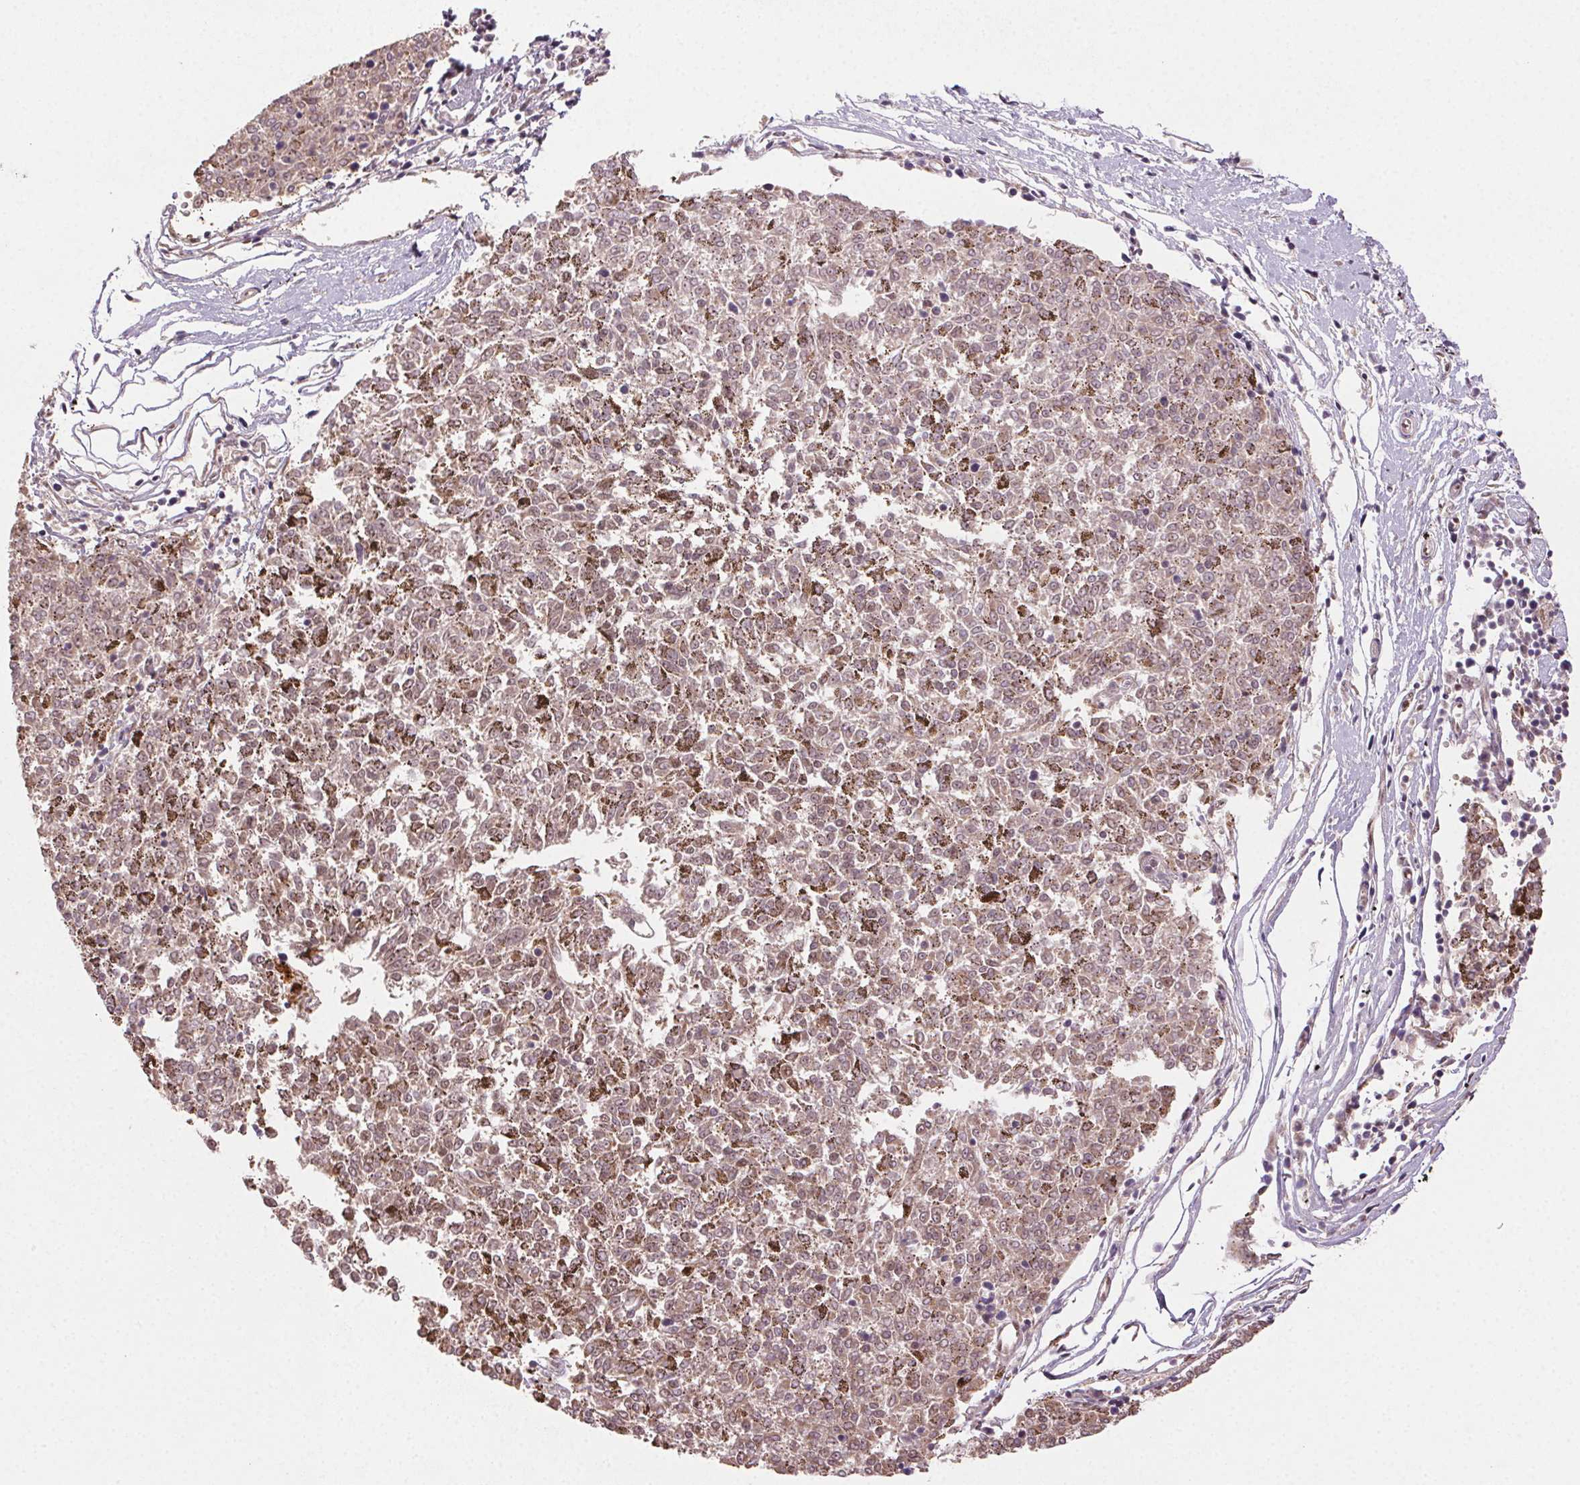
{"staining": {"intensity": "moderate", "quantity": "25%-75%", "location": "cytoplasmic/membranous,nuclear"}, "tissue": "melanoma", "cell_type": "Tumor cells", "image_type": "cancer", "snomed": [{"axis": "morphology", "description": "Malignant melanoma, NOS"}, {"axis": "topography", "description": "Skin"}], "caption": "Tumor cells reveal medium levels of moderate cytoplasmic/membranous and nuclear expression in approximately 25%-75% of cells in human malignant melanoma.", "gene": "TREML4", "patient": {"sex": "female", "age": 72}}